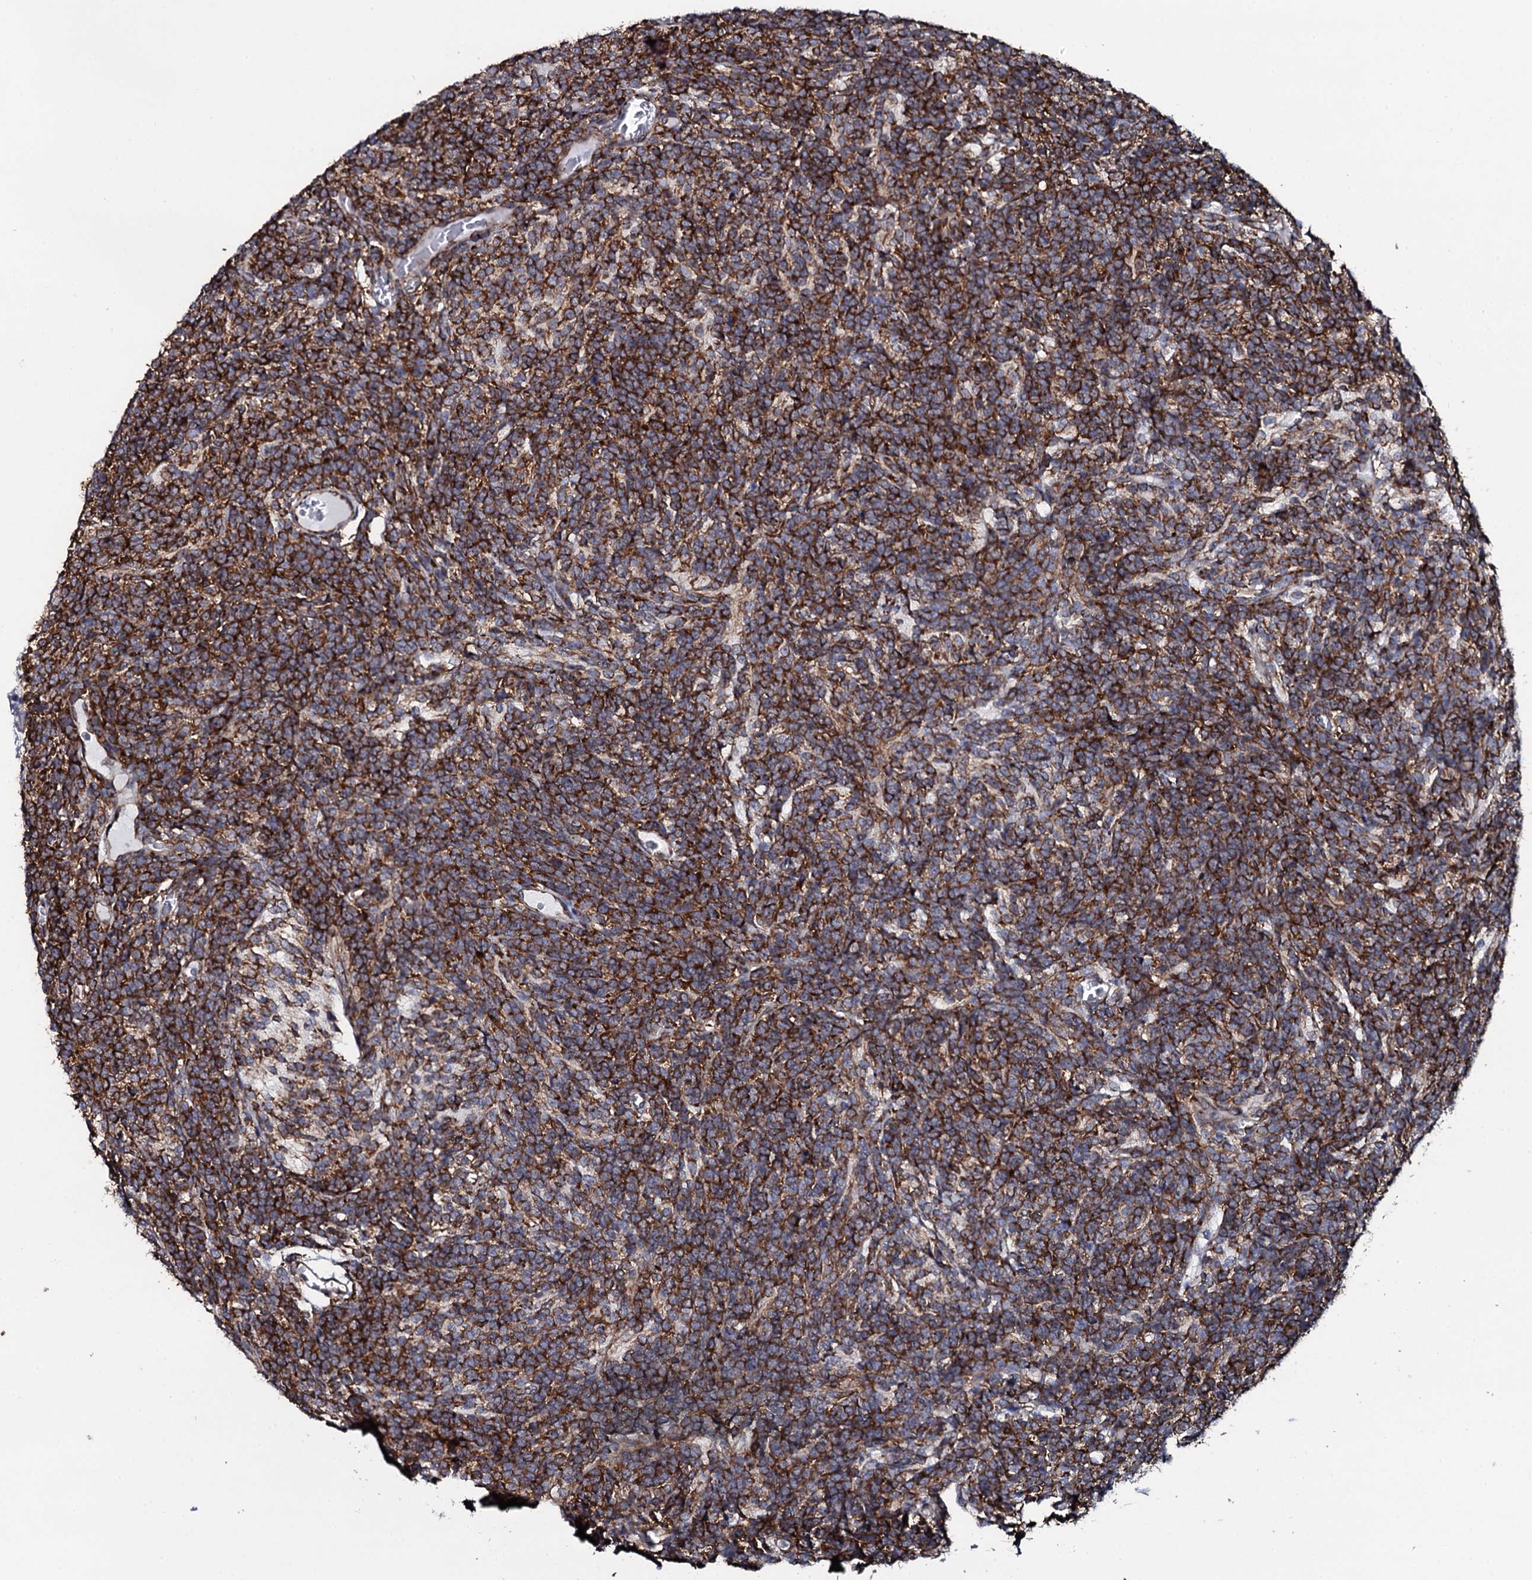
{"staining": {"intensity": "strong", "quantity": ">75%", "location": "cytoplasmic/membranous"}, "tissue": "glioma", "cell_type": "Tumor cells", "image_type": "cancer", "snomed": [{"axis": "morphology", "description": "Glioma, malignant, Low grade"}, {"axis": "topography", "description": "Brain"}], "caption": "IHC (DAB (3,3'-diaminobenzidine)) staining of glioma demonstrates strong cytoplasmic/membranous protein staining in approximately >75% of tumor cells.", "gene": "SPTY2D1", "patient": {"sex": "female", "age": 1}}